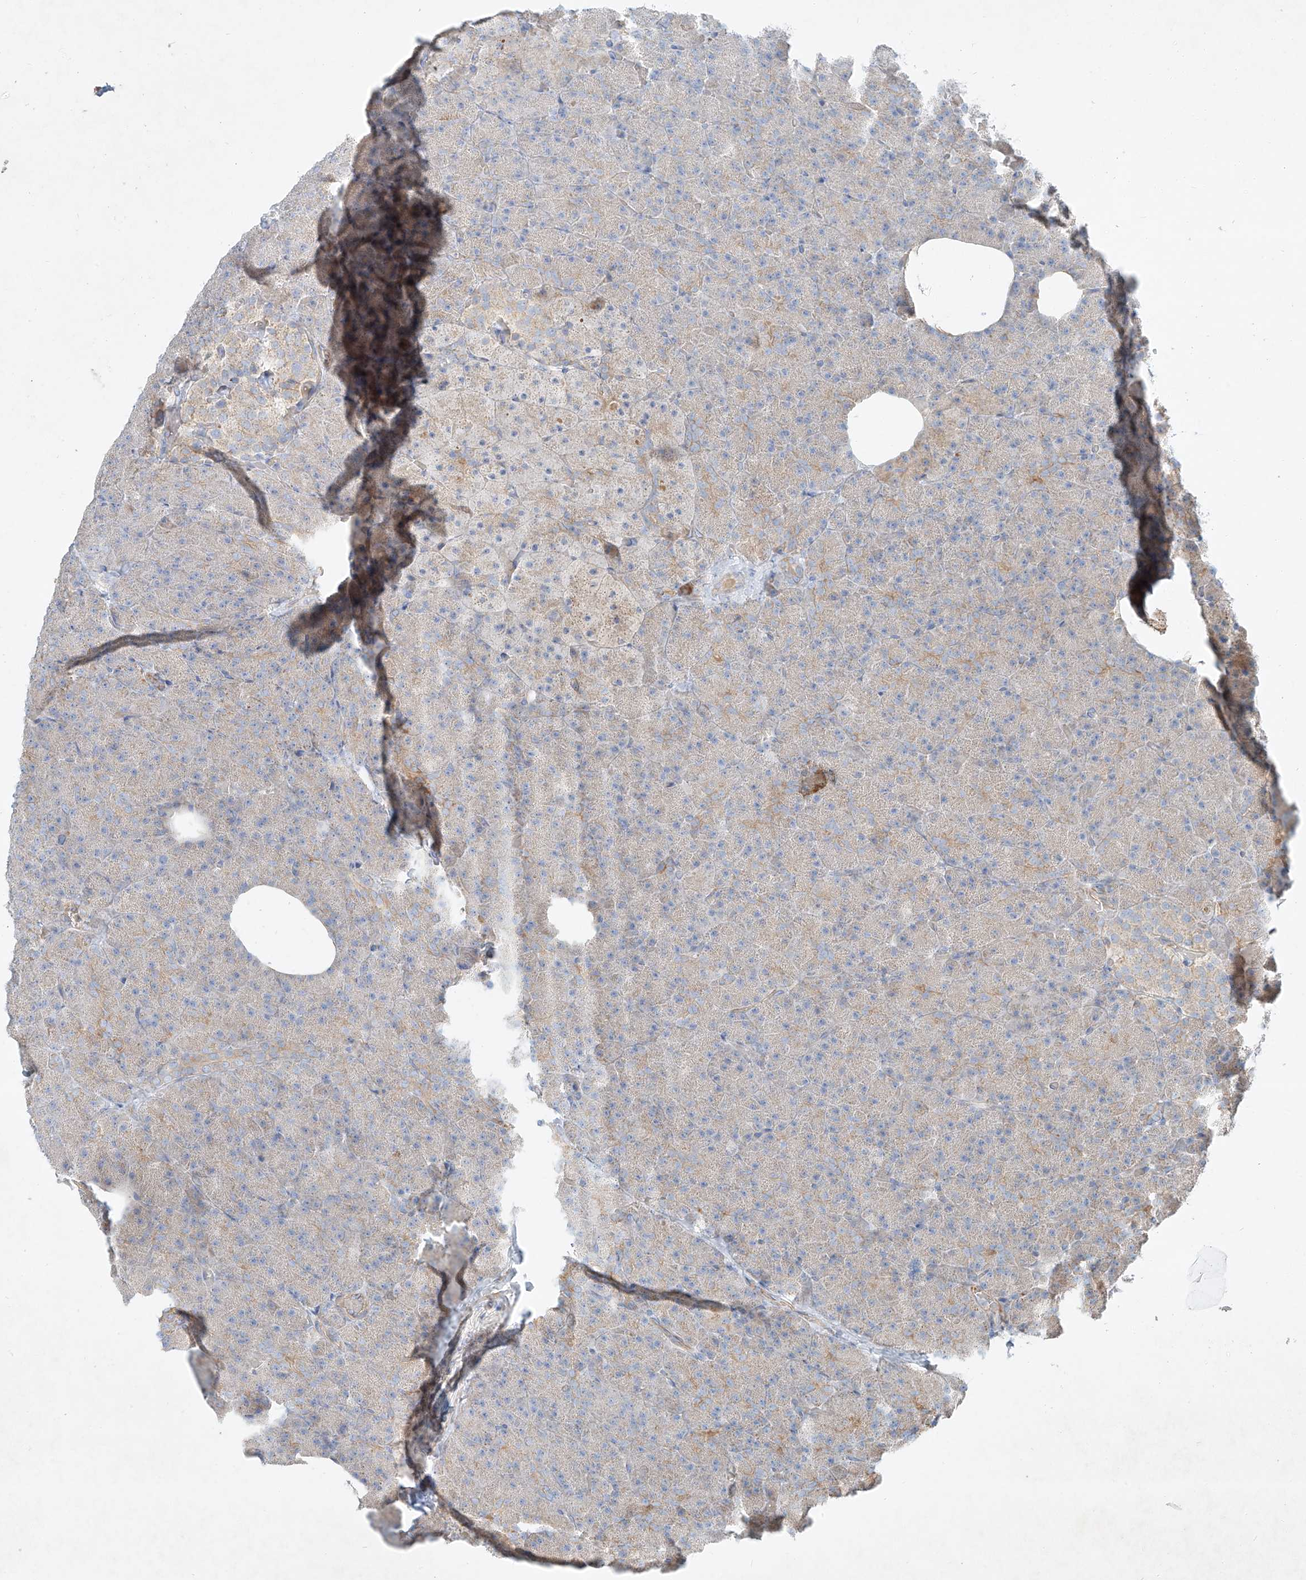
{"staining": {"intensity": "weak", "quantity": "25%-75%", "location": "cytoplasmic/membranous"}, "tissue": "pancreas", "cell_type": "Exocrine glandular cells", "image_type": "normal", "snomed": [{"axis": "morphology", "description": "Normal tissue, NOS"}, {"axis": "morphology", "description": "Carcinoid, malignant, NOS"}, {"axis": "topography", "description": "Pancreas"}], "caption": "An immunohistochemistry (IHC) micrograph of unremarkable tissue is shown. Protein staining in brown highlights weak cytoplasmic/membranous positivity in pancreas within exocrine glandular cells.", "gene": "AJM1", "patient": {"sex": "female", "age": 35}}